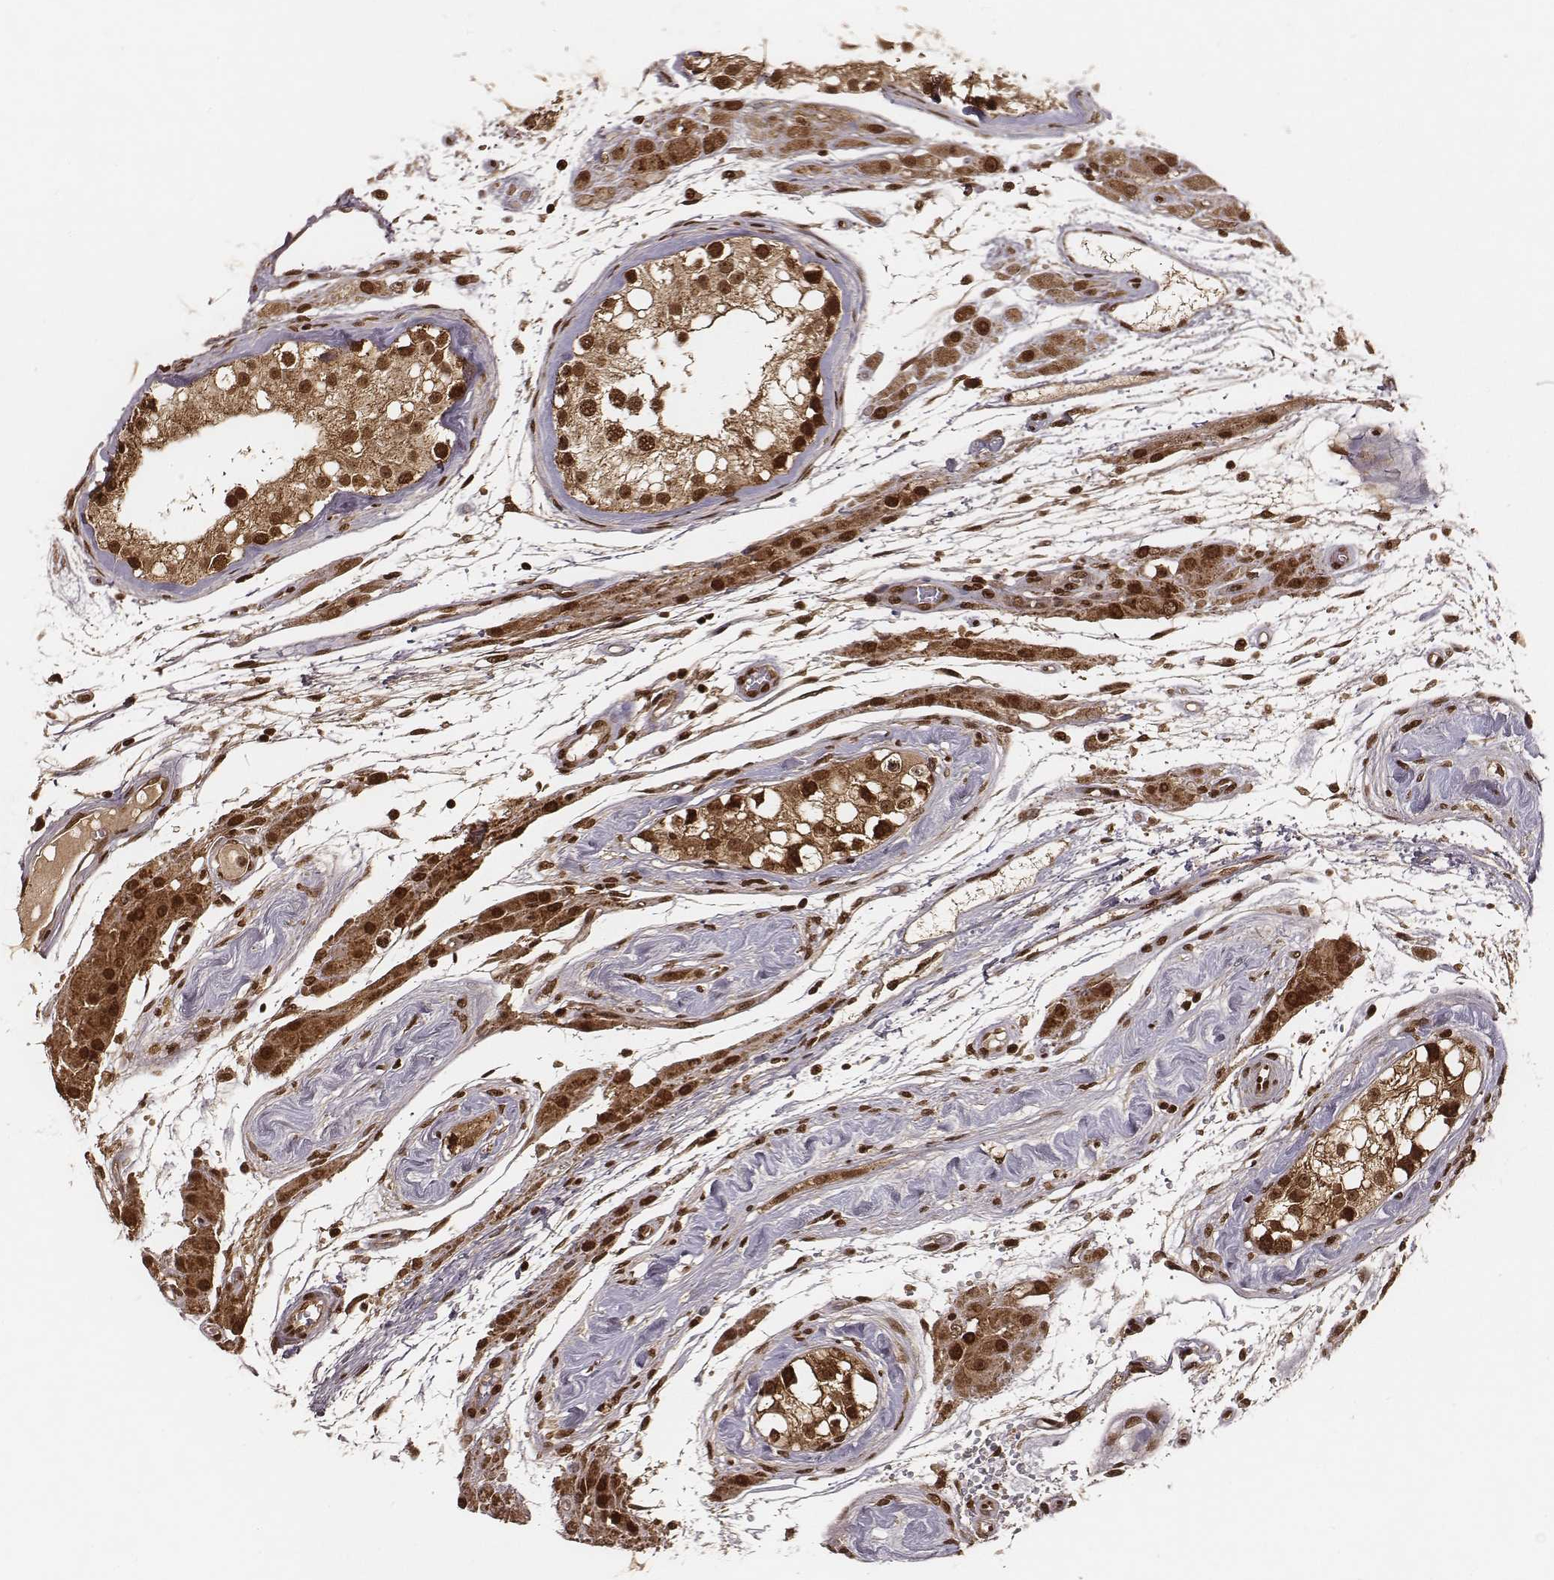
{"staining": {"intensity": "strong", "quantity": ">75%", "location": "cytoplasmic/membranous,nuclear"}, "tissue": "testis cancer", "cell_type": "Tumor cells", "image_type": "cancer", "snomed": [{"axis": "morphology", "description": "Seminoma, NOS"}, {"axis": "topography", "description": "Testis"}], "caption": "The photomicrograph exhibits a brown stain indicating the presence of a protein in the cytoplasmic/membranous and nuclear of tumor cells in testis cancer (seminoma).", "gene": "NFX1", "patient": {"sex": "male", "age": 34}}